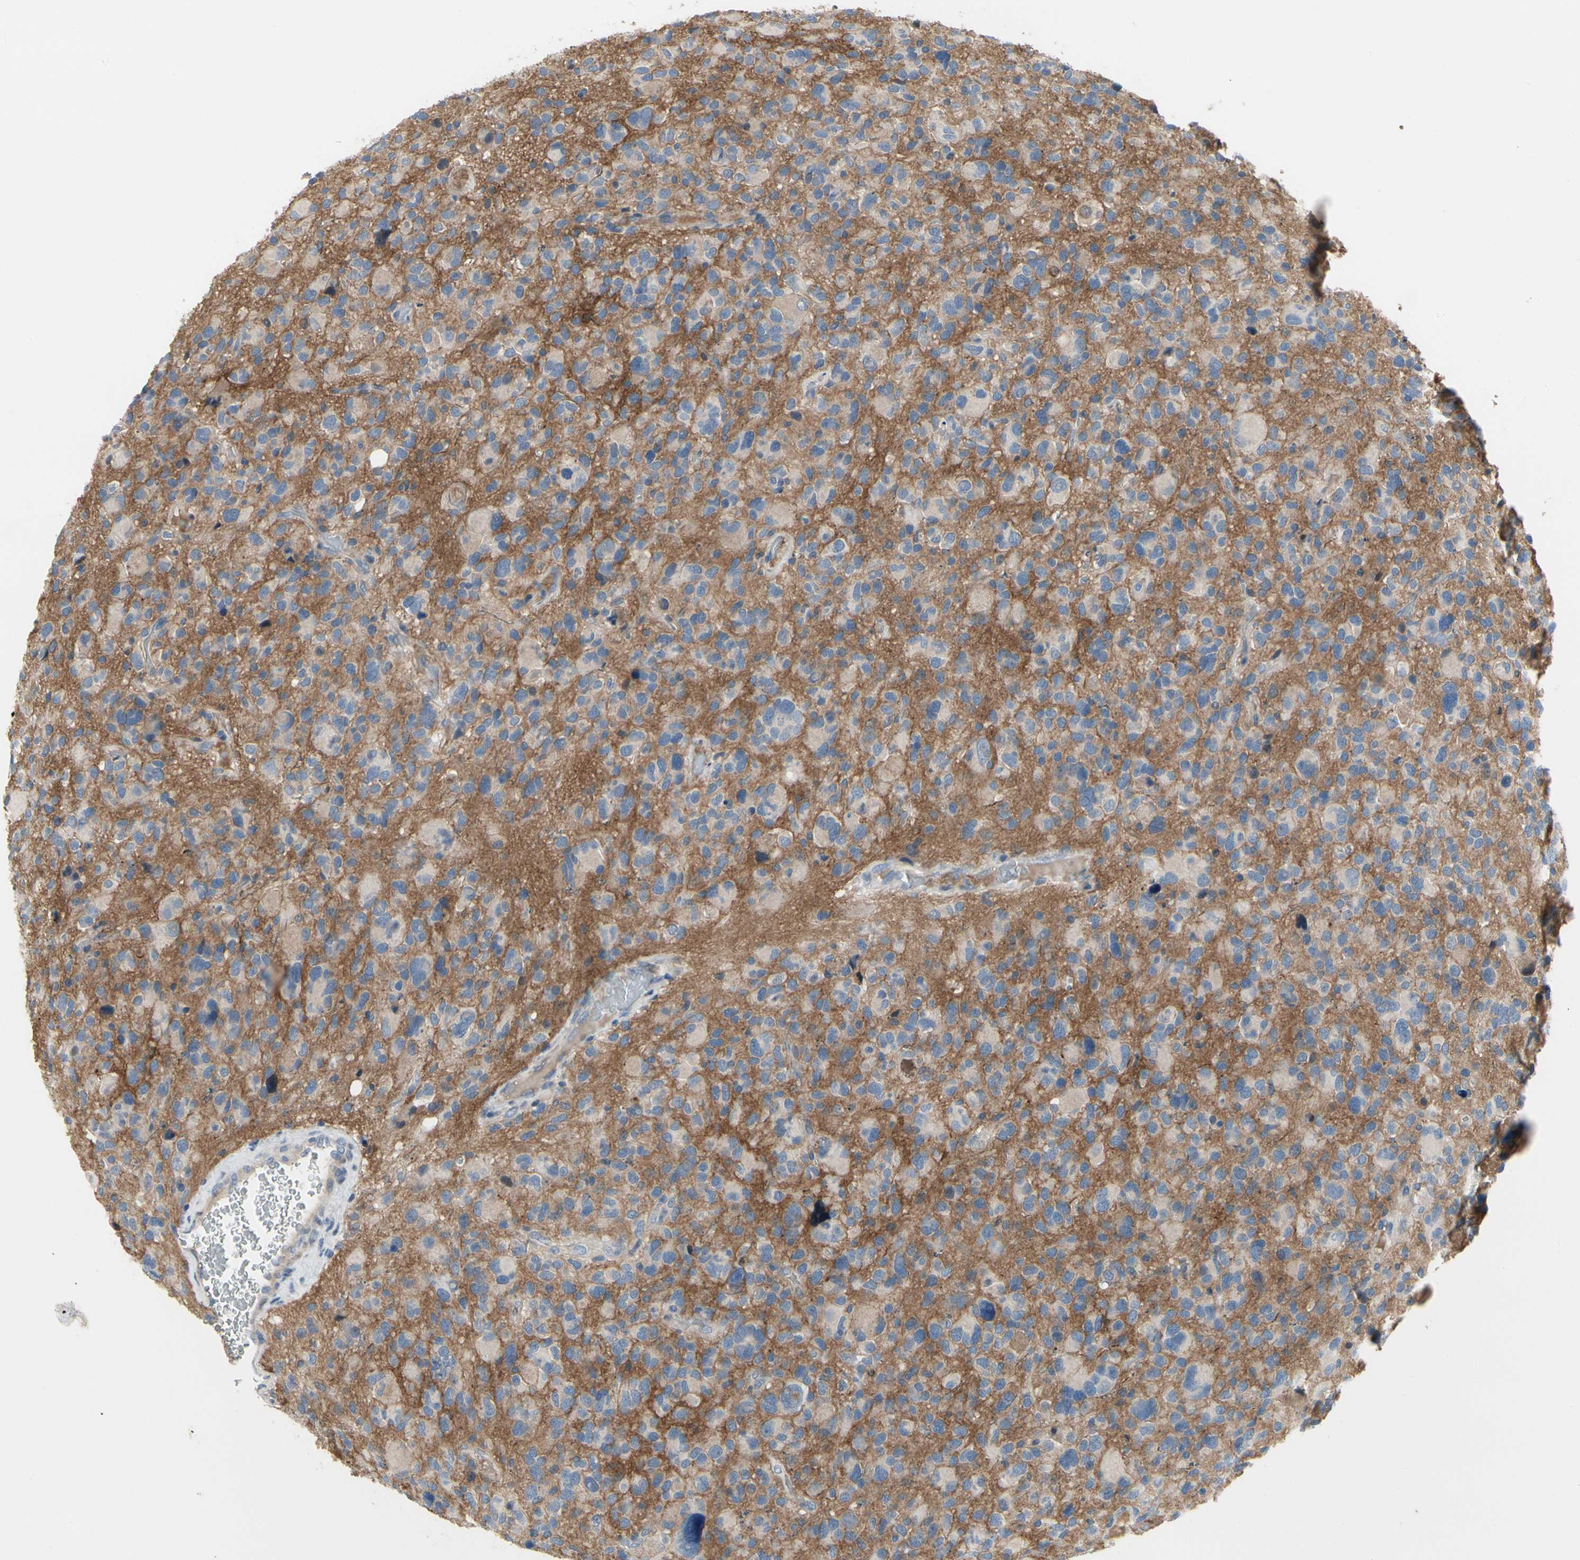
{"staining": {"intensity": "moderate", "quantity": "<25%", "location": "cytoplasmic/membranous"}, "tissue": "glioma", "cell_type": "Tumor cells", "image_type": "cancer", "snomed": [{"axis": "morphology", "description": "Glioma, malignant, High grade"}, {"axis": "topography", "description": "Brain"}], "caption": "High-grade glioma (malignant) was stained to show a protein in brown. There is low levels of moderate cytoplasmic/membranous staining in approximately <25% of tumor cells. (DAB (3,3'-diaminobenzidine) = brown stain, brightfield microscopy at high magnification).", "gene": "NFASC", "patient": {"sex": "male", "age": 48}}